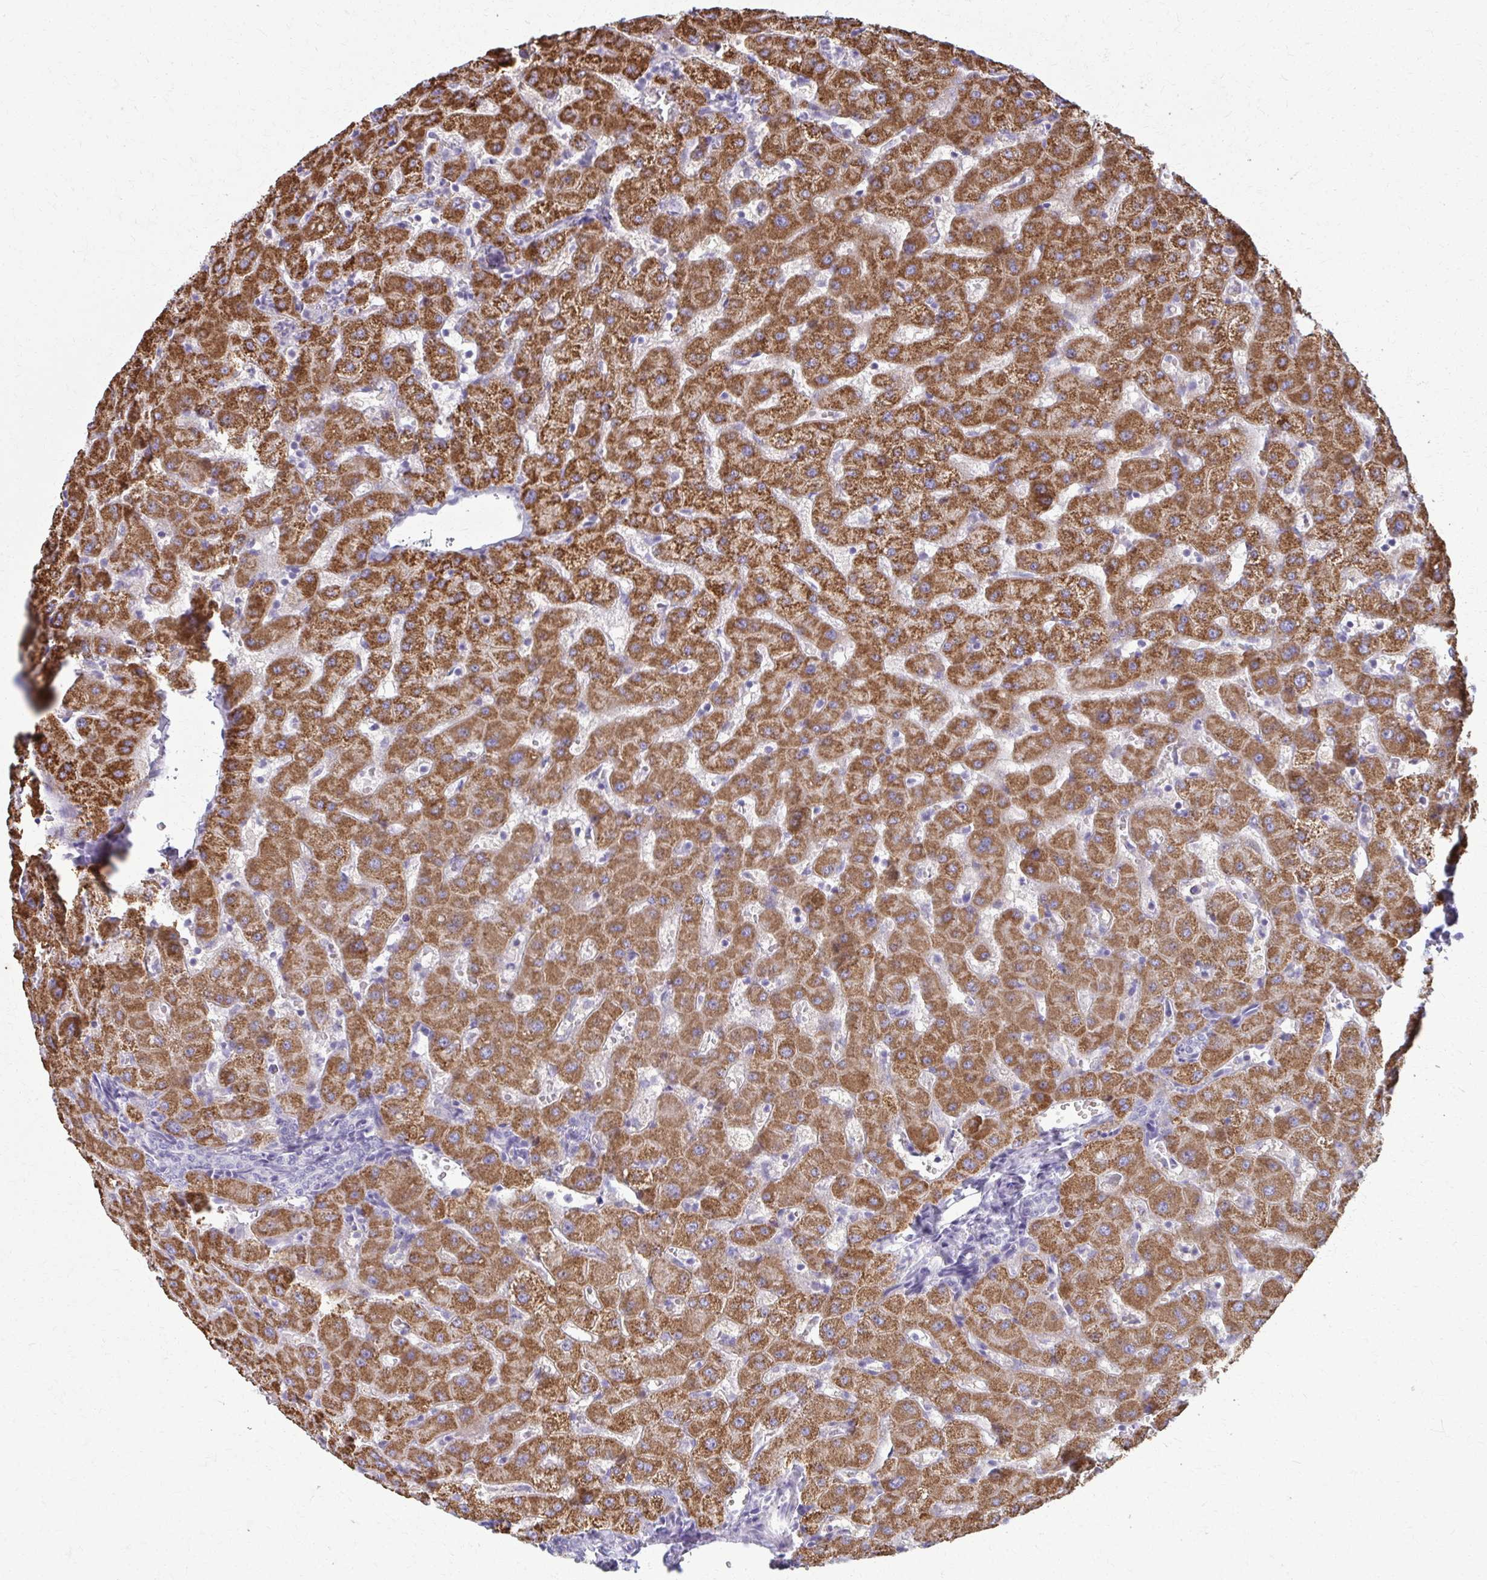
{"staining": {"intensity": "negative", "quantity": "none", "location": "none"}, "tissue": "liver", "cell_type": "Cholangiocytes", "image_type": "normal", "snomed": [{"axis": "morphology", "description": "Normal tissue, NOS"}, {"axis": "topography", "description": "Liver"}], "caption": "Cholangiocytes show no significant staining in normal liver. (DAB immunohistochemistry (IHC), high magnification).", "gene": "ACSM2A", "patient": {"sex": "female", "age": 63}}